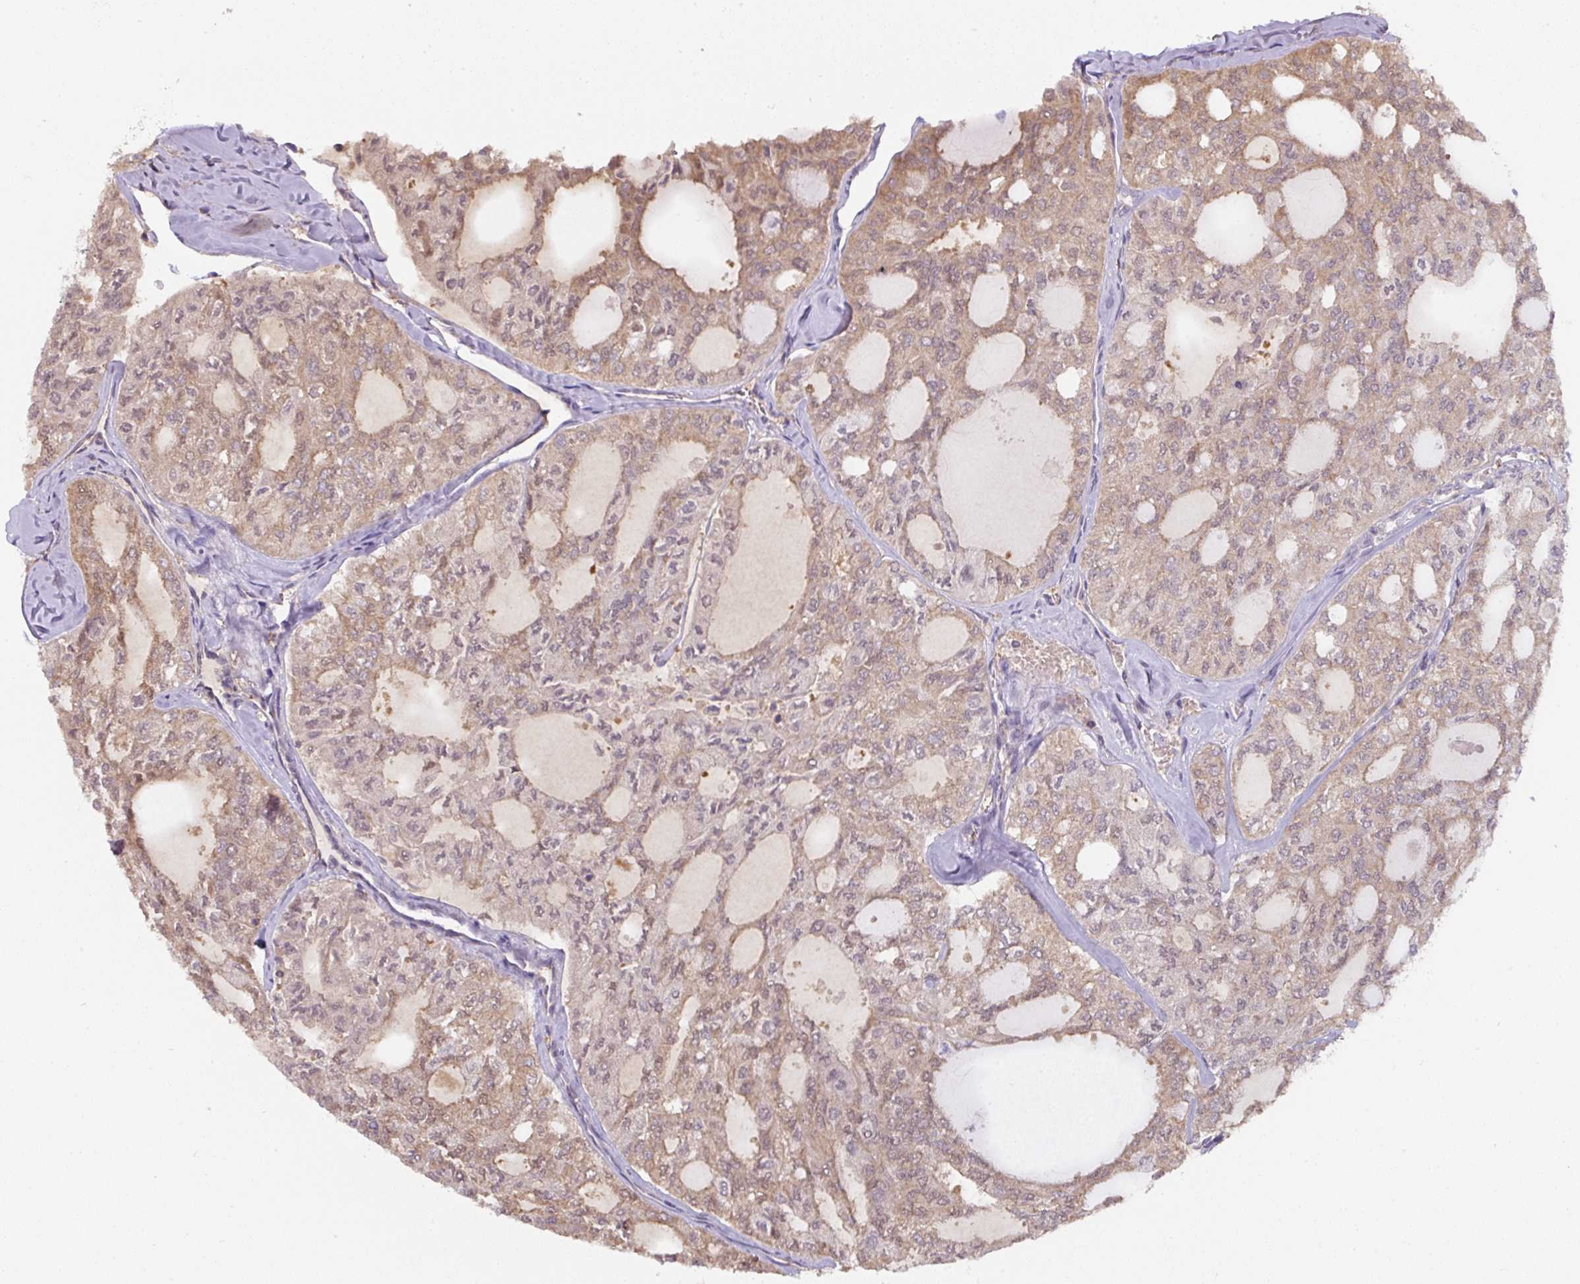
{"staining": {"intensity": "moderate", "quantity": "25%-75%", "location": "cytoplasmic/membranous,nuclear"}, "tissue": "thyroid cancer", "cell_type": "Tumor cells", "image_type": "cancer", "snomed": [{"axis": "morphology", "description": "Follicular adenoma carcinoma, NOS"}, {"axis": "topography", "description": "Thyroid gland"}], "caption": "Thyroid cancer tissue reveals moderate cytoplasmic/membranous and nuclear positivity in about 25%-75% of tumor cells, visualized by immunohistochemistry.", "gene": "ST13", "patient": {"sex": "male", "age": 75}}